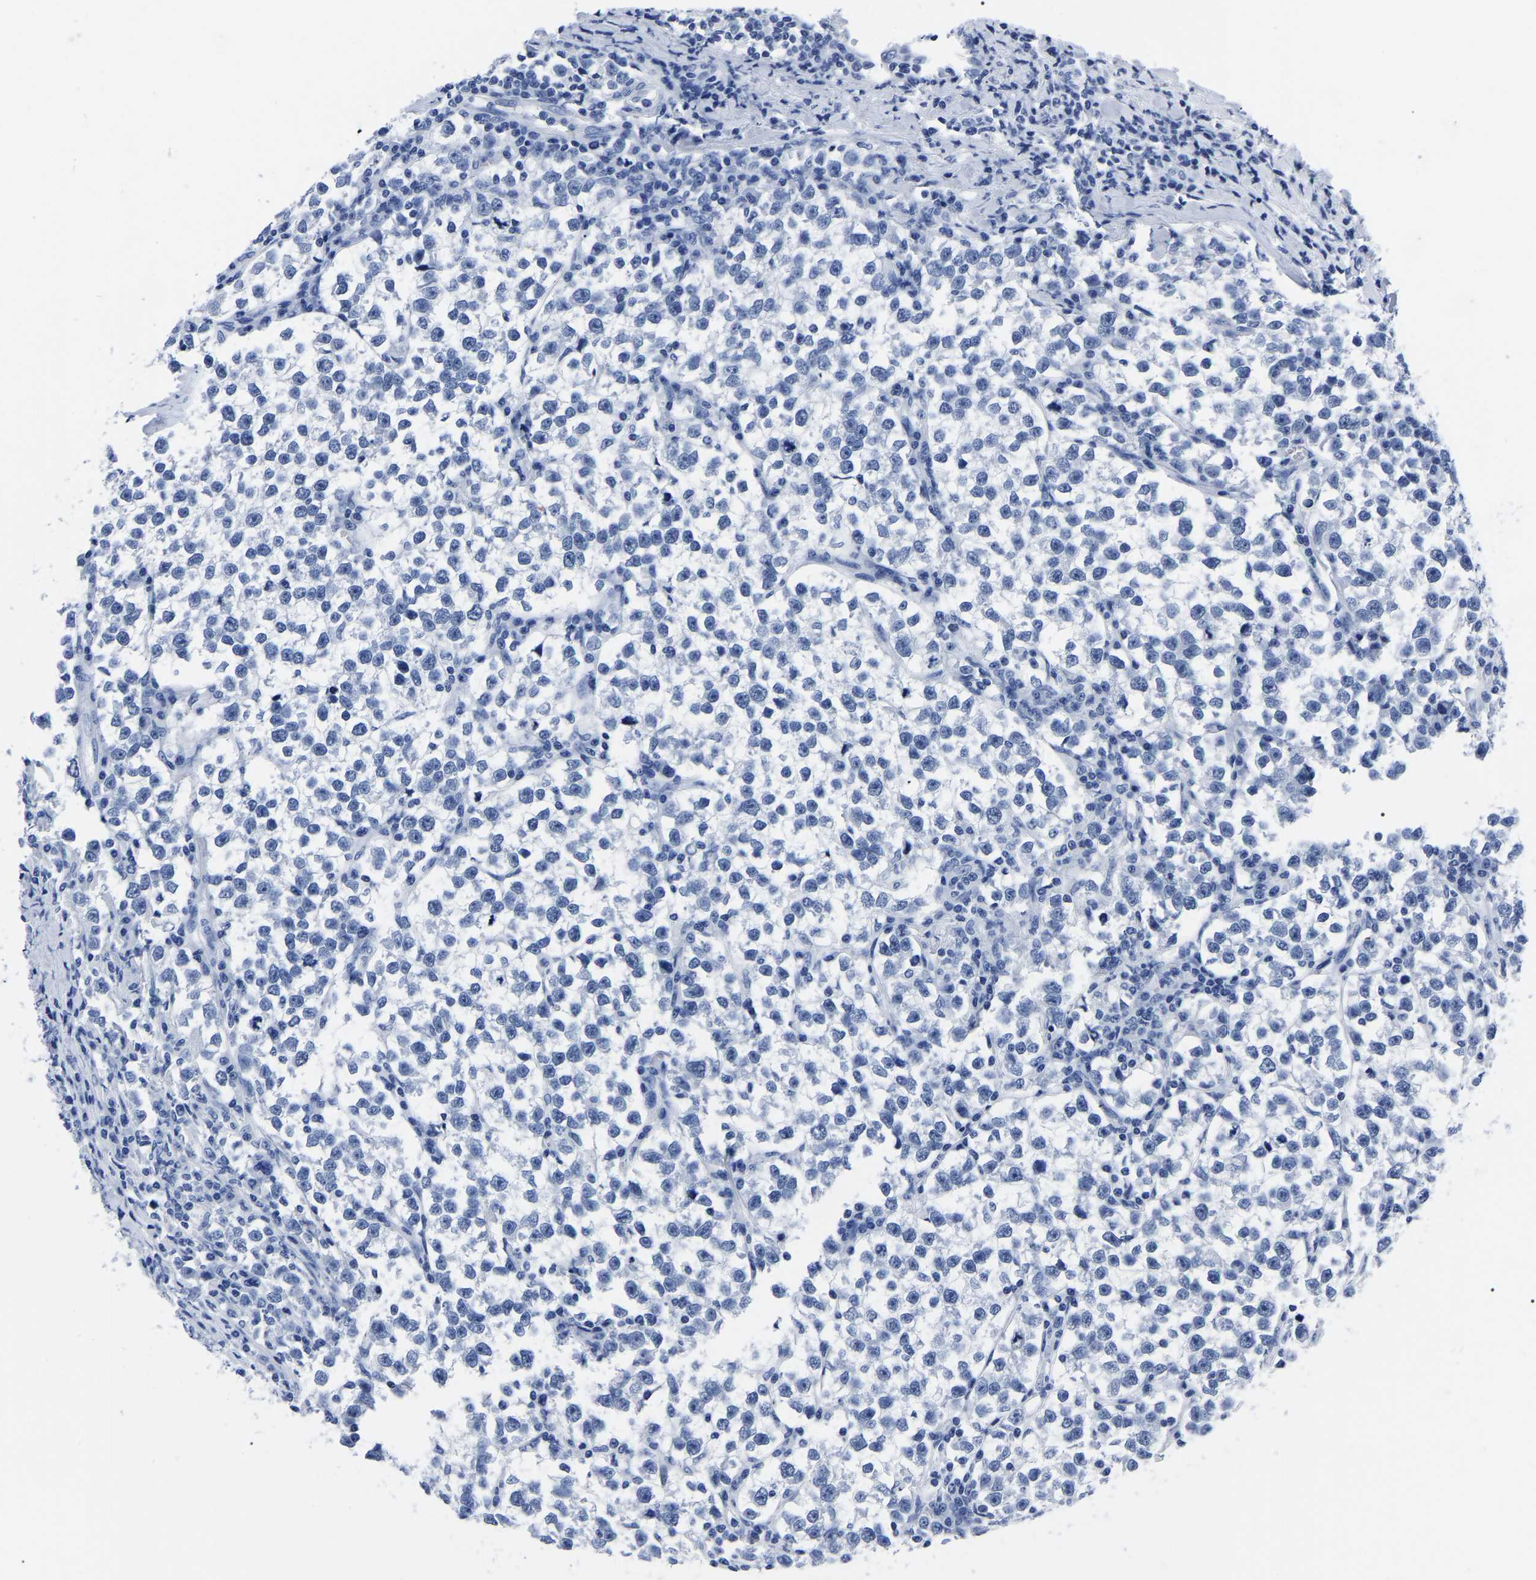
{"staining": {"intensity": "negative", "quantity": "none", "location": "none"}, "tissue": "testis cancer", "cell_type": "Tumor cells", "image_type": "cancer", "snomed": [{"axis": "morphology", "description": "Normal tissue, NOS"}, {"axis": "morphology", "description": "Seminoma, NOS"}, {"axis": "topography", "description": "Testis"}], "caption": "Tumor cells show no significant protein staining in testis cancer (seminoma).", "gene": "IMPG2", "patient": {"sex": "male", "age": 43}}